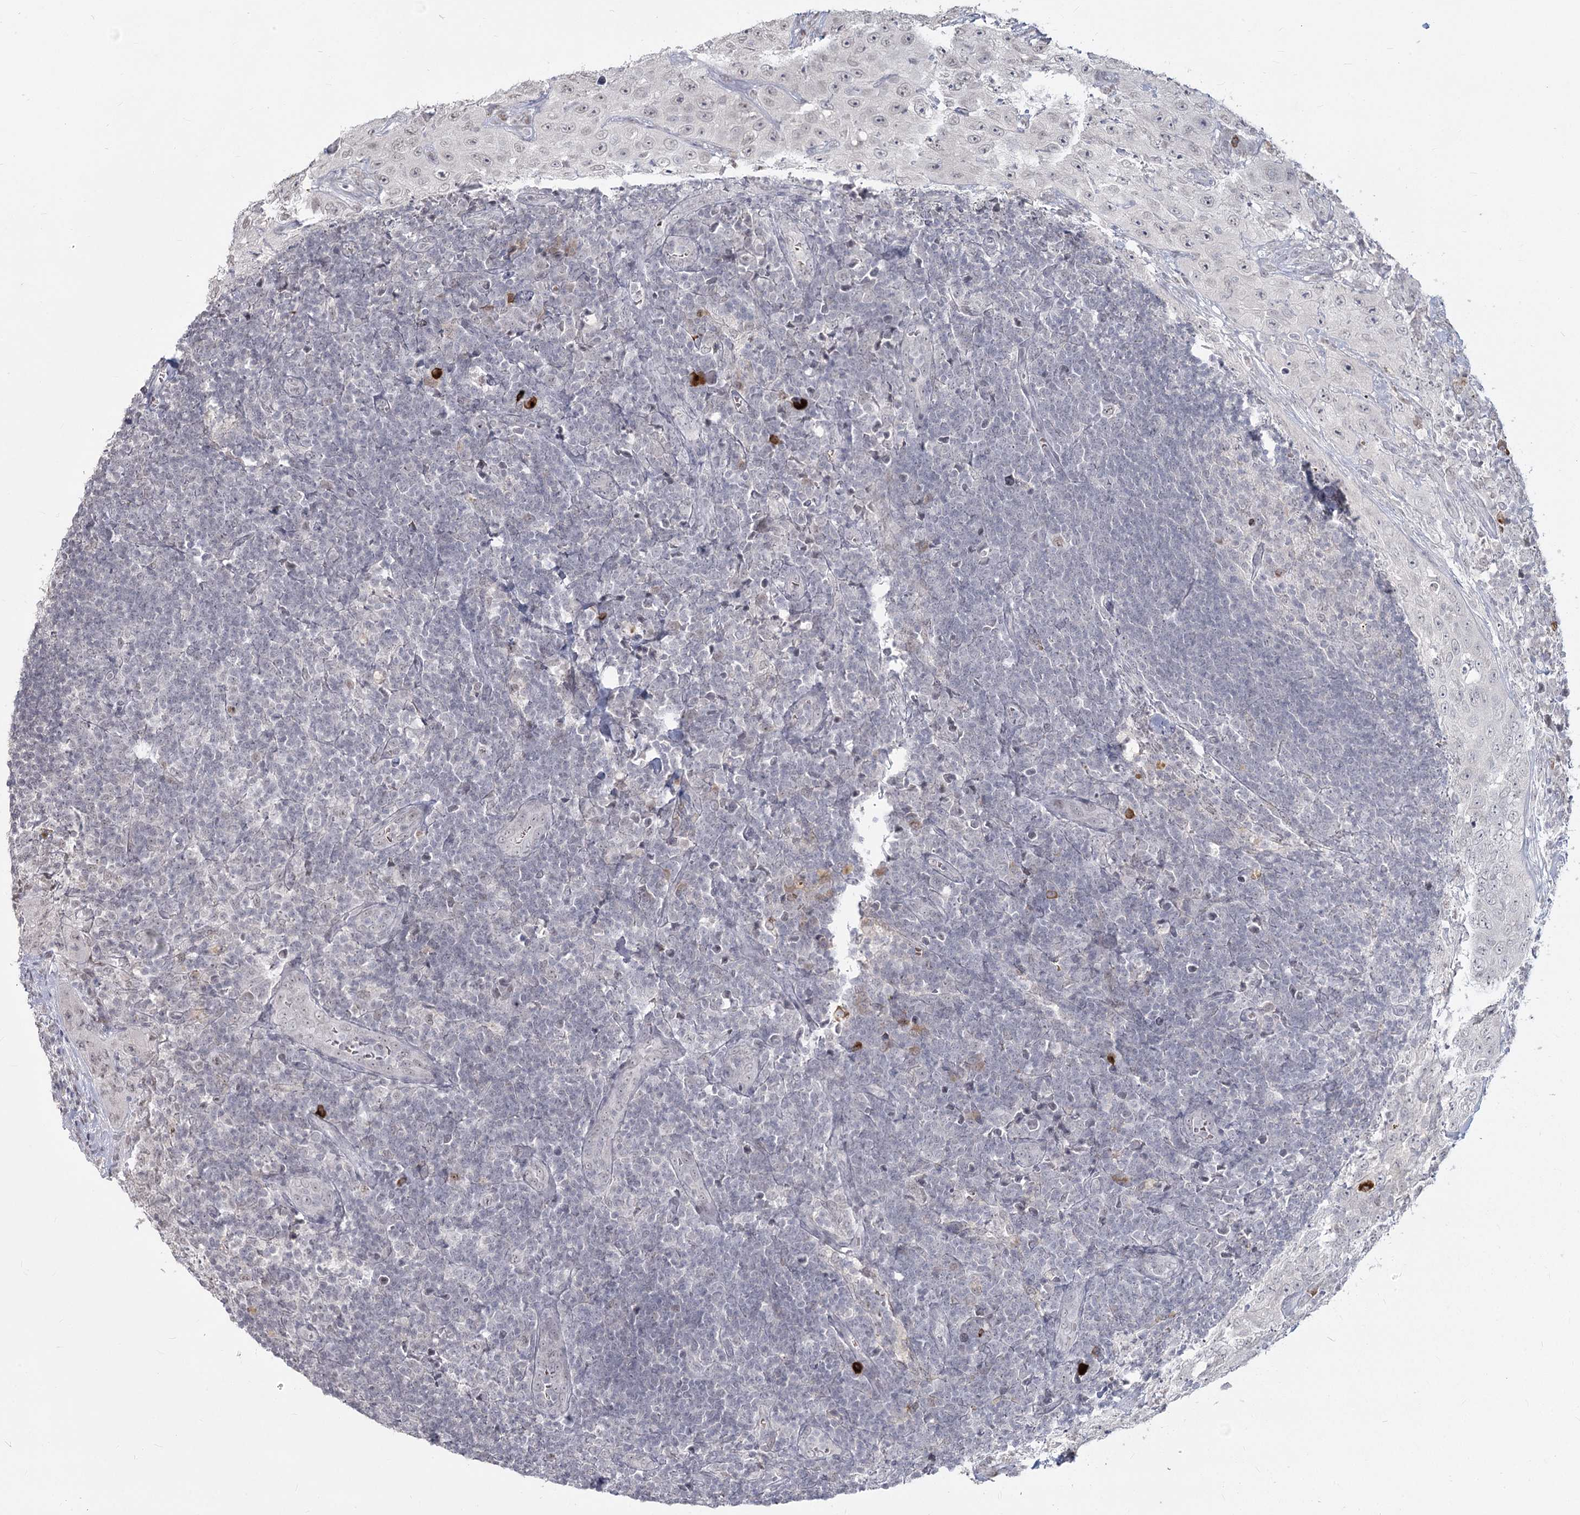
{"staining": {"intensity": "negative", "quantity": "none", "location": "none"}, "tissue": "lymph node", "cell_type": "Germinal center cells", "image_type": "normal", "snomed": [{"axis": "morphology", "description": "Normal tissue, NOS"}, {"axis": "morphology", "description": "Squamous cell carcinoma, metastatic, NOS"}, {"axis": "topography", "description": "Lymph node"}], "caption": "DAB (3,3'-diaminobenzidine) immunohistochemical staining of unremarkable lymph node demonstrates no significant positivity in germinal center cells.", "gene": "LY6G5C", "patient": {"sex": "male", "age": 73}}